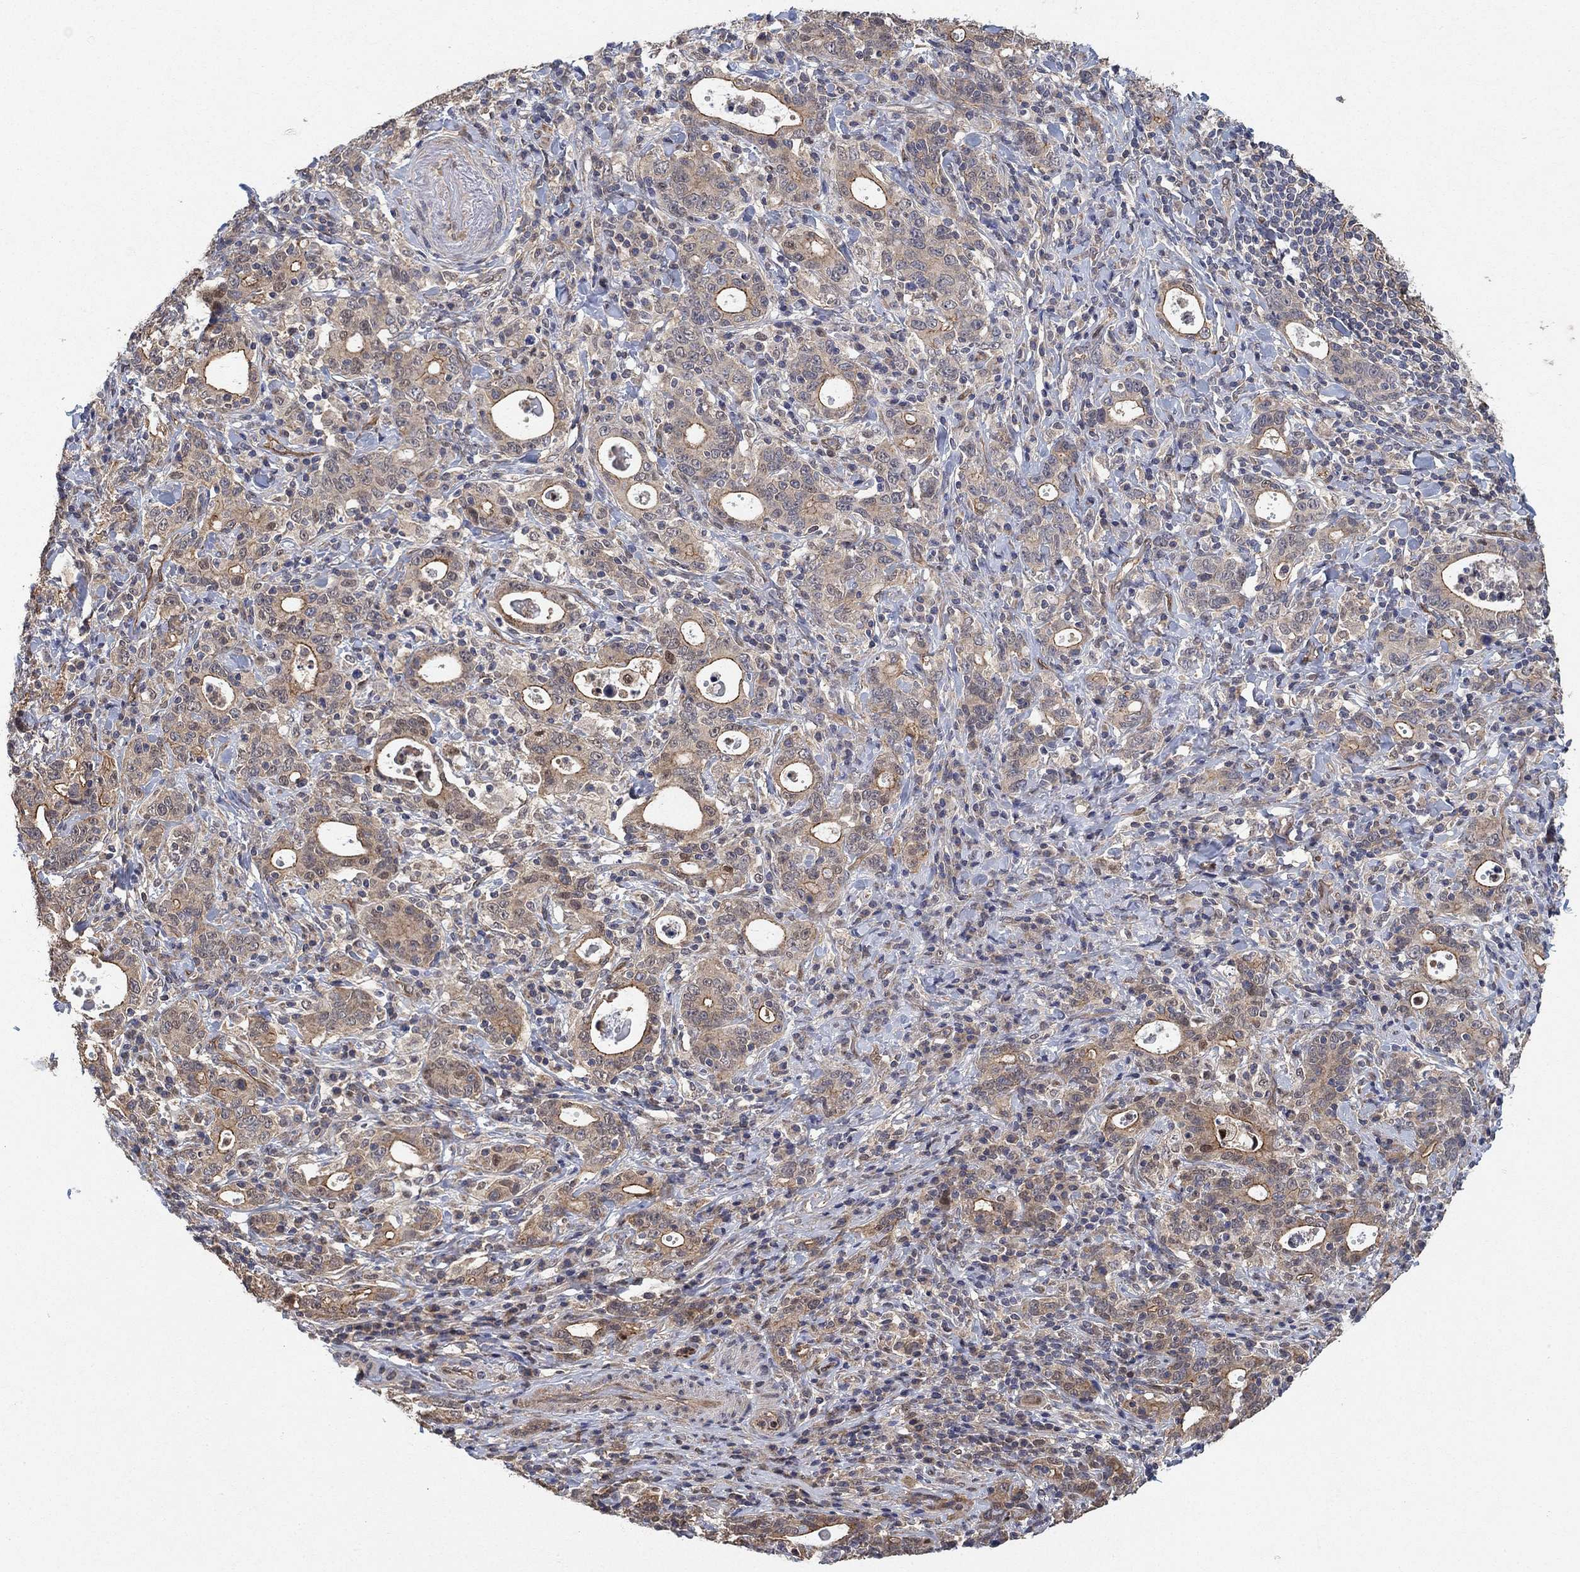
{"staining": {"intensity": "weak", "quantity": "25%-75%", "location": "cytoplasmic/membranous"}, "tissue": "stomach cancer", "cell_type": "Tumor cells", "image_type": "cancer", "snomed": [{"axis": "morphology", "description": "Adenocarcinoma, NOS"}, {"axis": "topography", "description": "Stomach"}], "caption": "Weak cytoplasmic/membranous positivity for a protein is appreciated in about 25%-75% of tumor cells of adenocarcinoma (stomach) using IHC.", "gene": "MCUR1", "patient": {"sex": "male", "age": 79}}